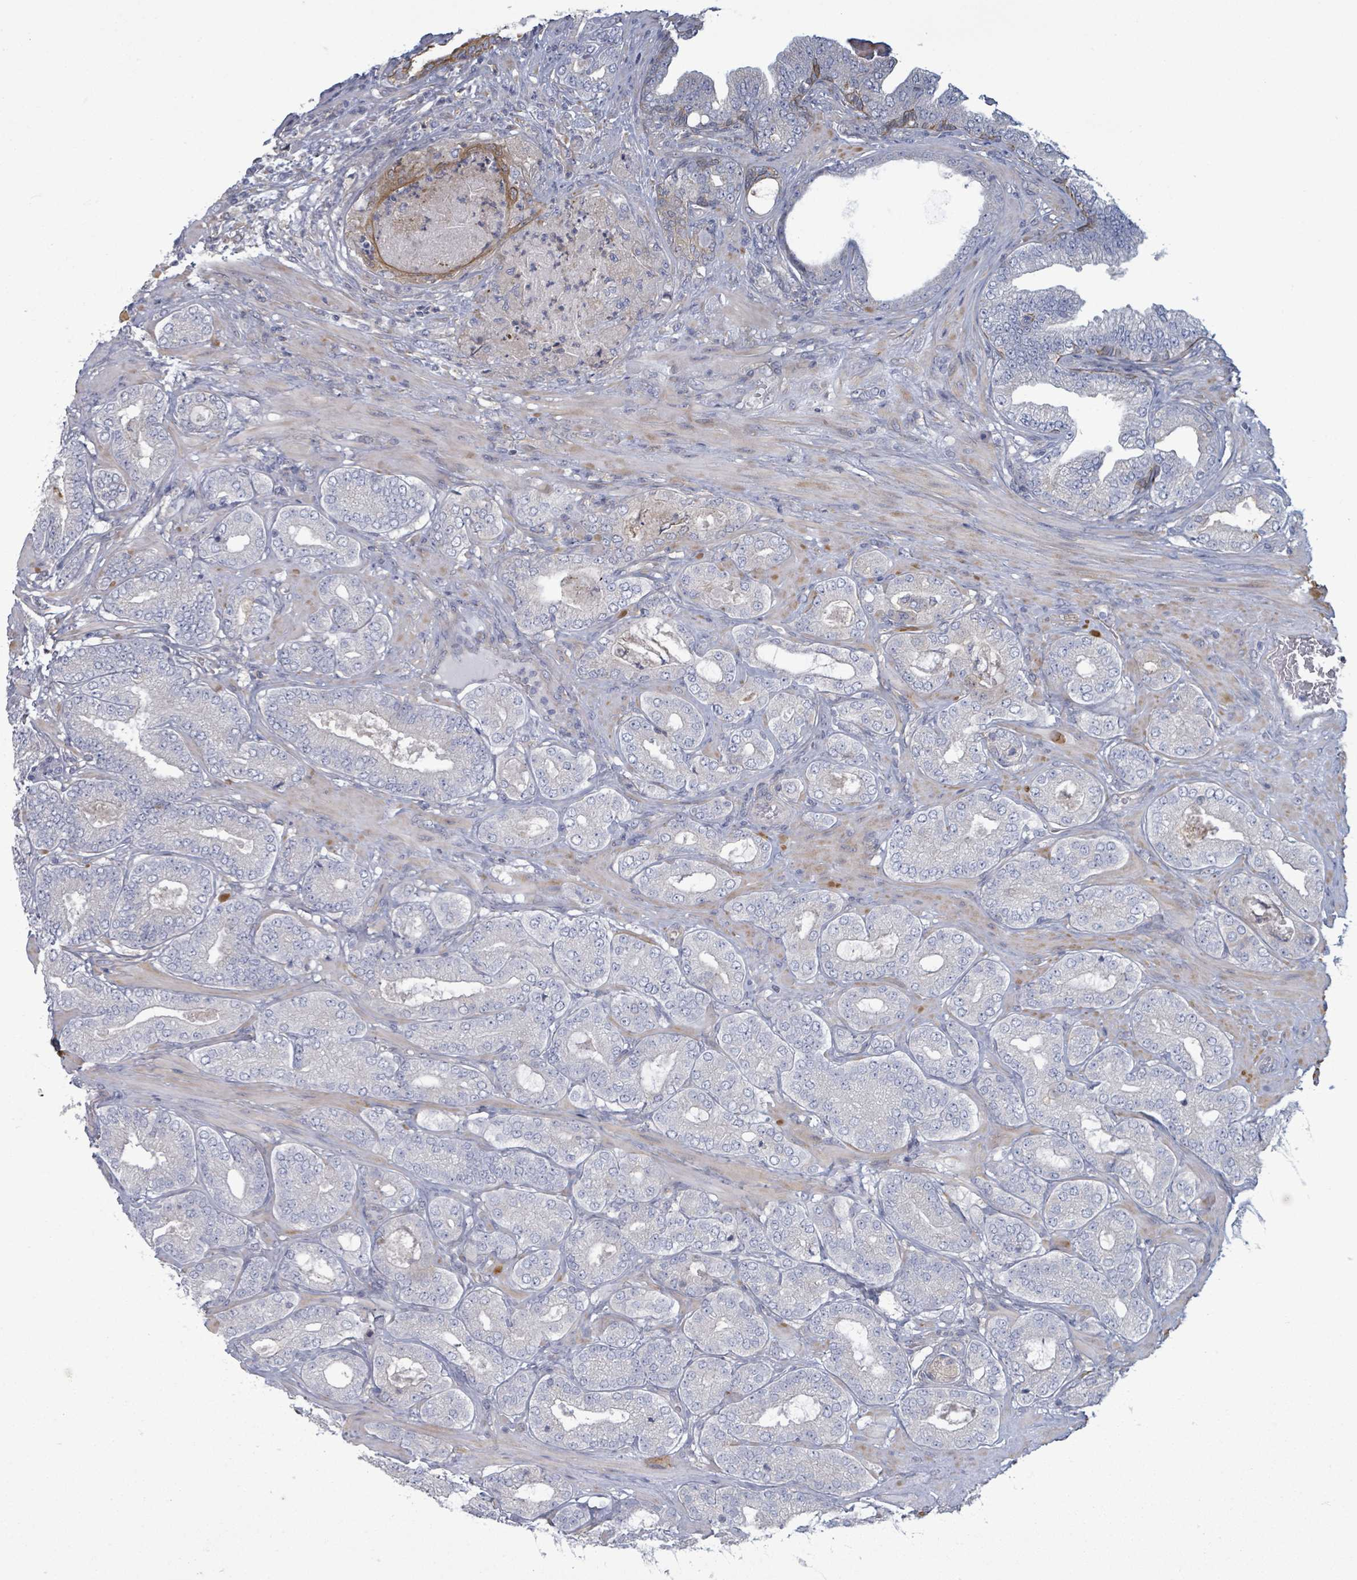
{"staining": {"intensity": "negative", "quantity": "none", "location": "none"}, "tissue": "prostate cancer", "cell_type": "Tumor cells", "image_type": "cancer", "snomed": [{"axis": "morphology", "description": "Adenocarcinoma, Low grade"}, {"axis": "topography", "description": "Prostate"}], "caption": "This is an IHC photomicrograph of human prostate low-grade adenocarcinoma. There is no expression in tumor cells.", "gene": "COL13A1", "patient": {"sex": "male", "age": 63}}